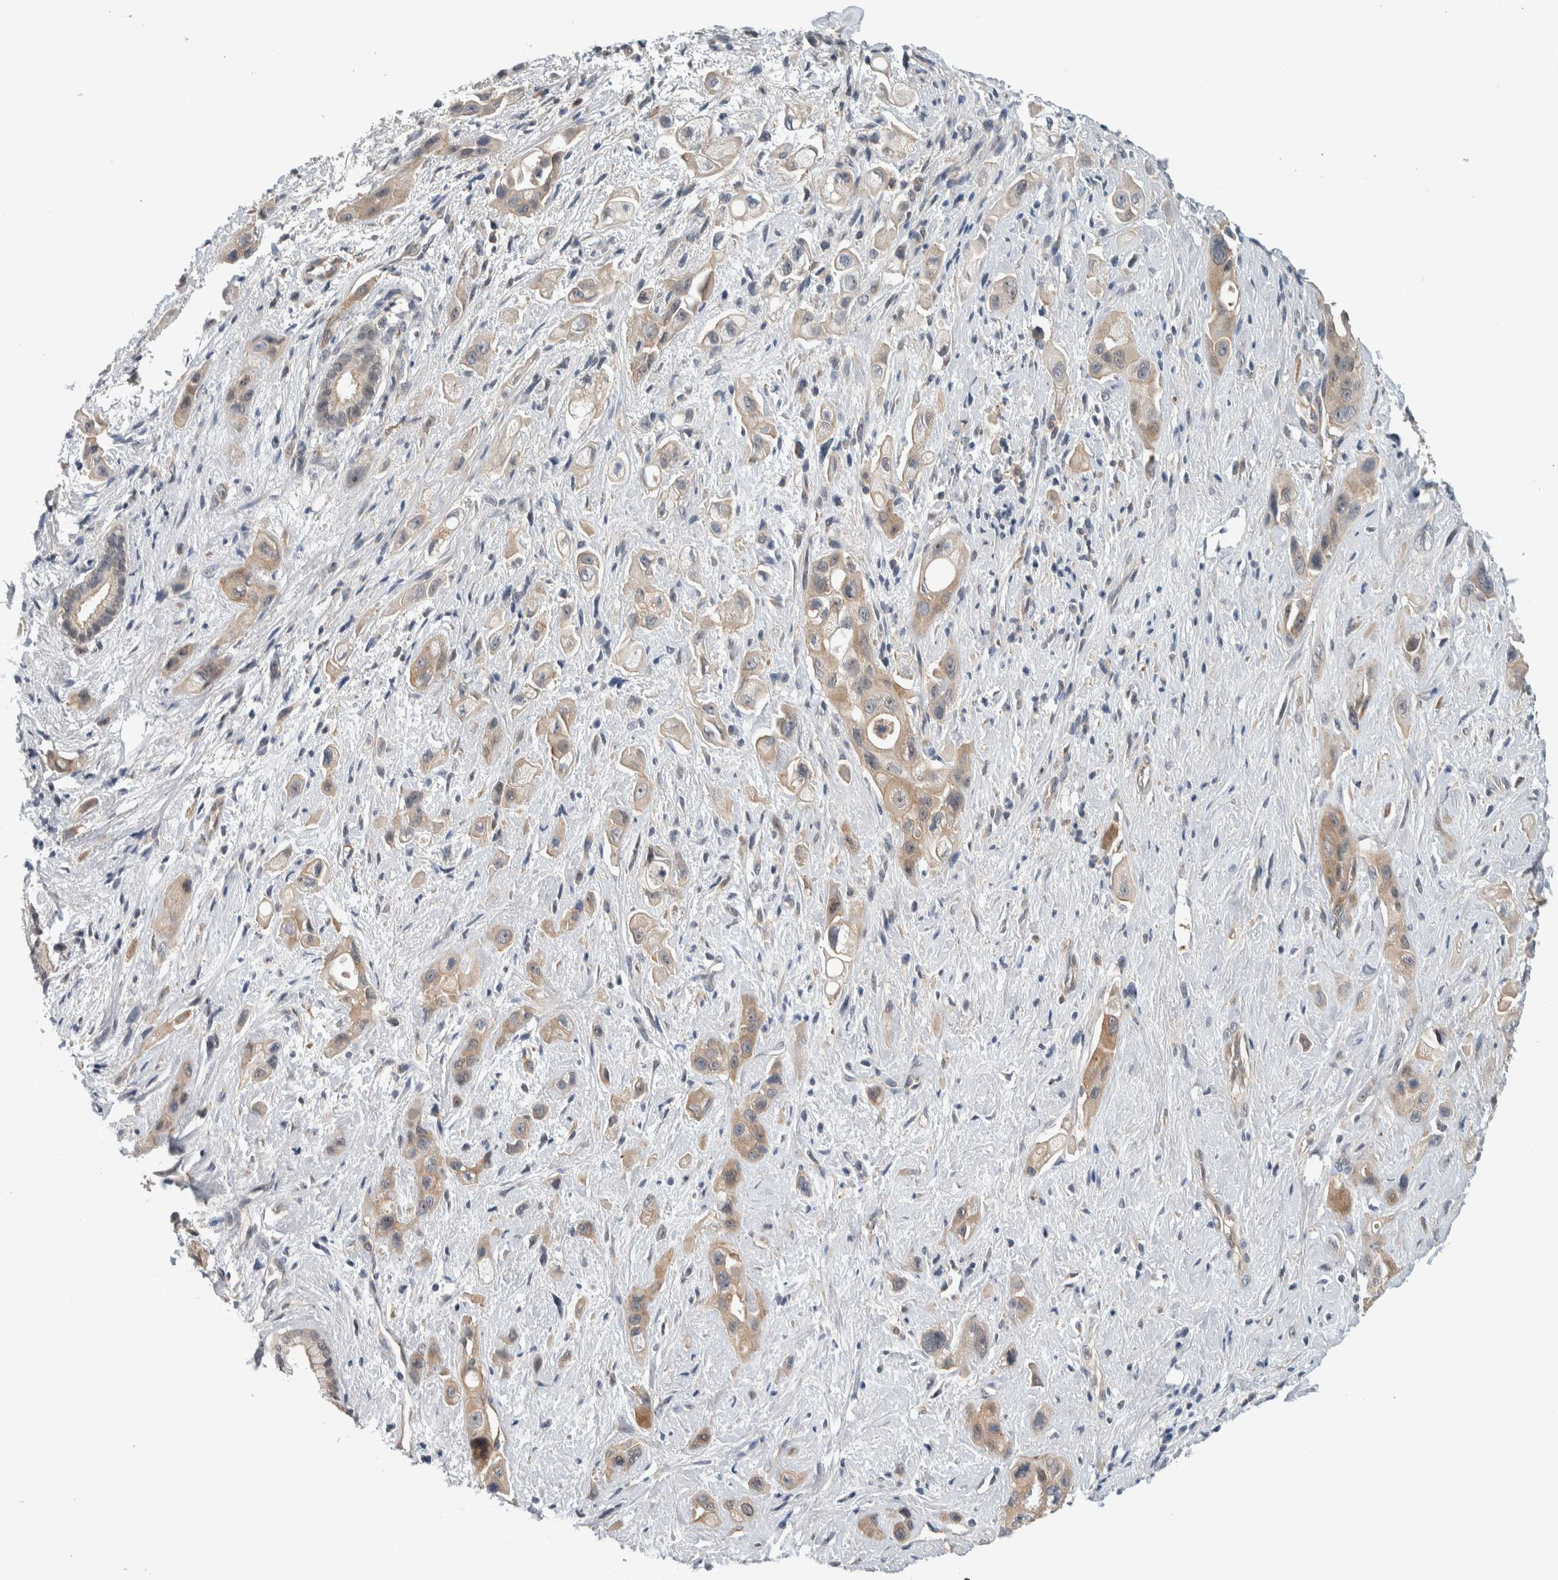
{"staining": {"intensity": "weak", "quantity": ">75%", "location": "cytoplasmic/membranous"}, "tissue": "pancreatic cancer", "cell_type": "Tumor cells", "image_type": "cancer", "snomed": [{"axis": "morphology", "description": "Adenocarcinoma, NOS"}, {"axis": "topography", "description": "Pancreas"}], "caption": "Protein analysis of pancreatic adenocarcinoma tissue exhibits weak cytoplasmic/membranous expression in approximately >75% of tumor cells. Using DAB (brown) and hematoxylin (blue) stains, captured at high magnification using brightfield microscopy.", "gene": "MPRIP", "patient": {"sex": "female", "age": 66}}